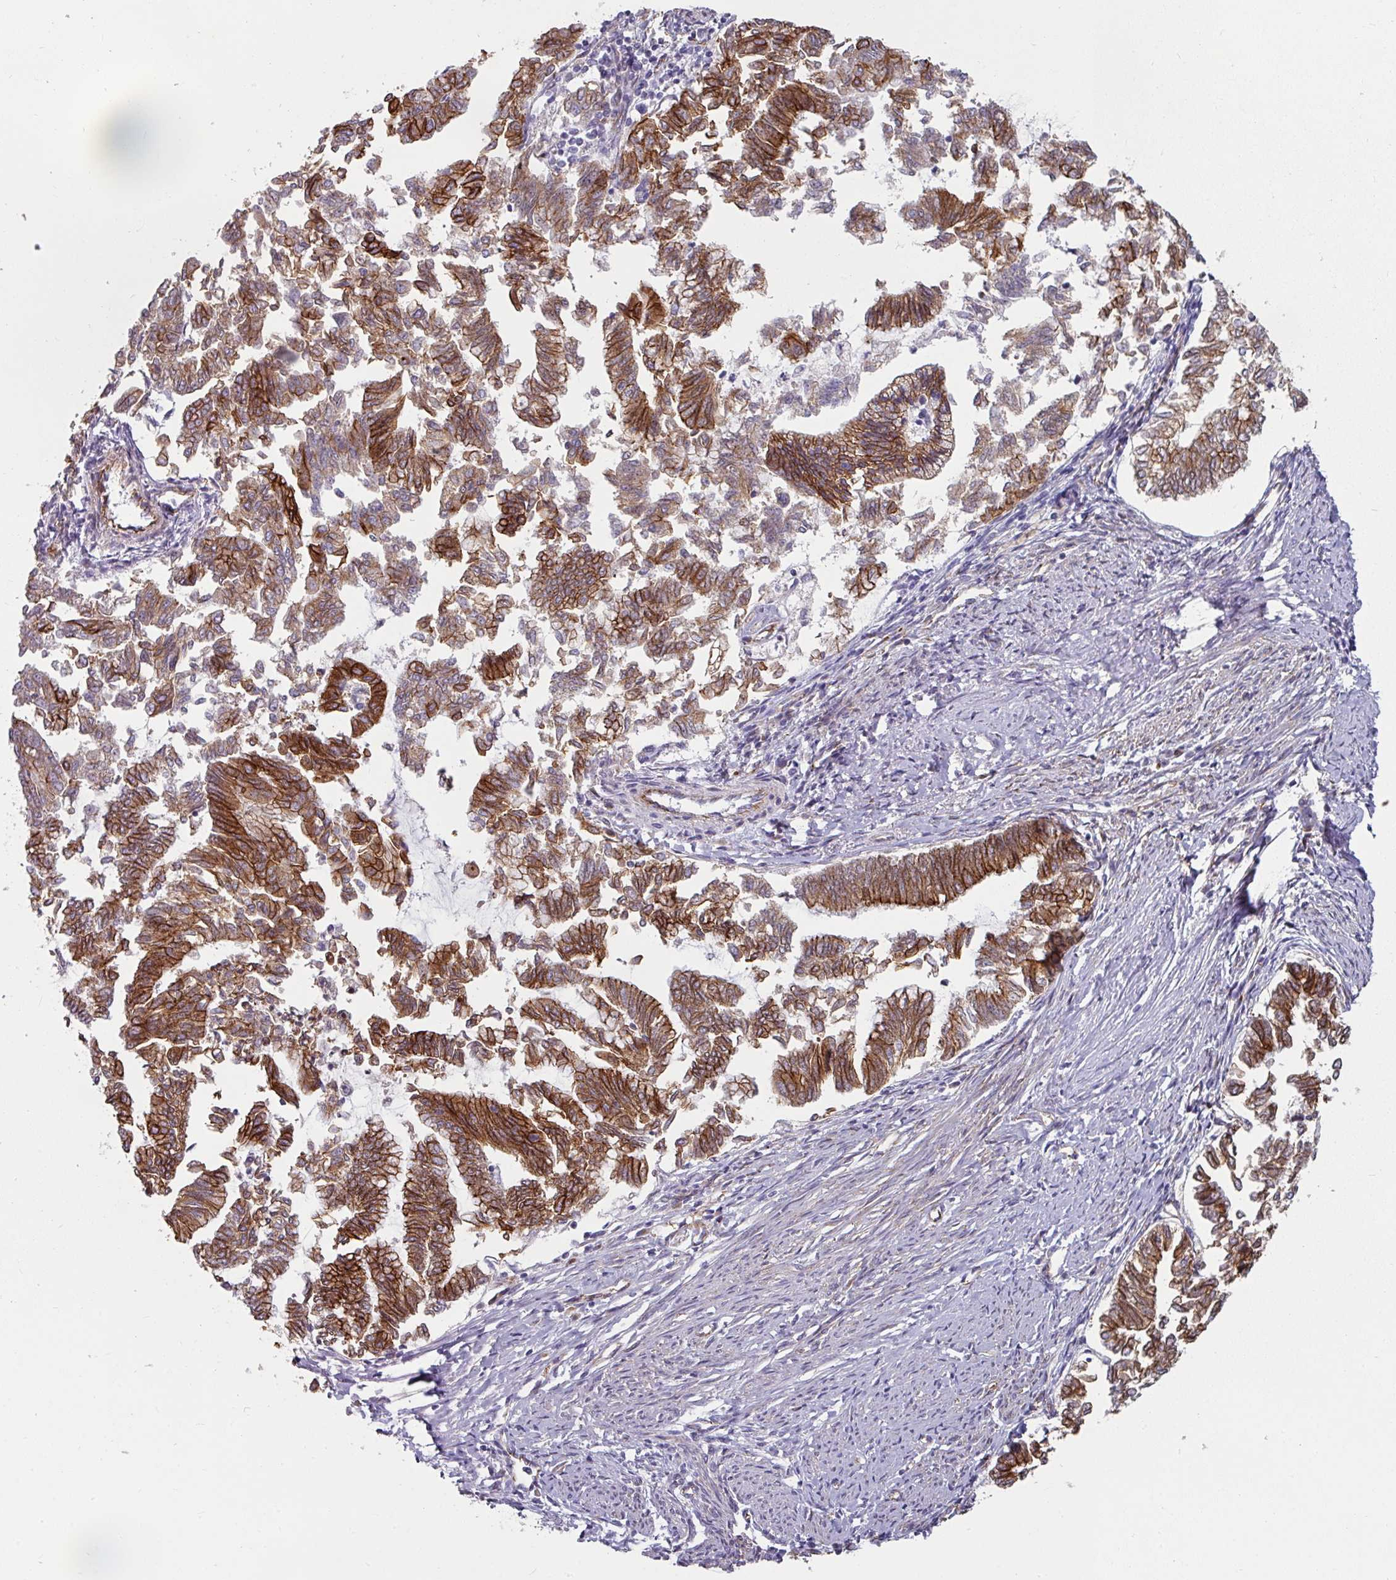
{"staining": {"intensity": "strong", "quantity": ">75%", "location": "cytoplasmic/membranous"}, "tissue": "endometrial cancer", "cell_type": "Tumor cells", "image_type": "cancer", "snomed": [{"axis": "morphology", "description": "Adenocarcinoma, NOS"}, {"axis": "topography", "description": "Endometrium"}], "caption": "This image demonstrates immunohistochemistry staining of human endometrial cancer (adenocarcinoma), with high strong cytoplasmic/membranous positivity in approximately >75% of tumor cells.", "gene": "JUP", "patient": {"sex": "female", "age": 79}}